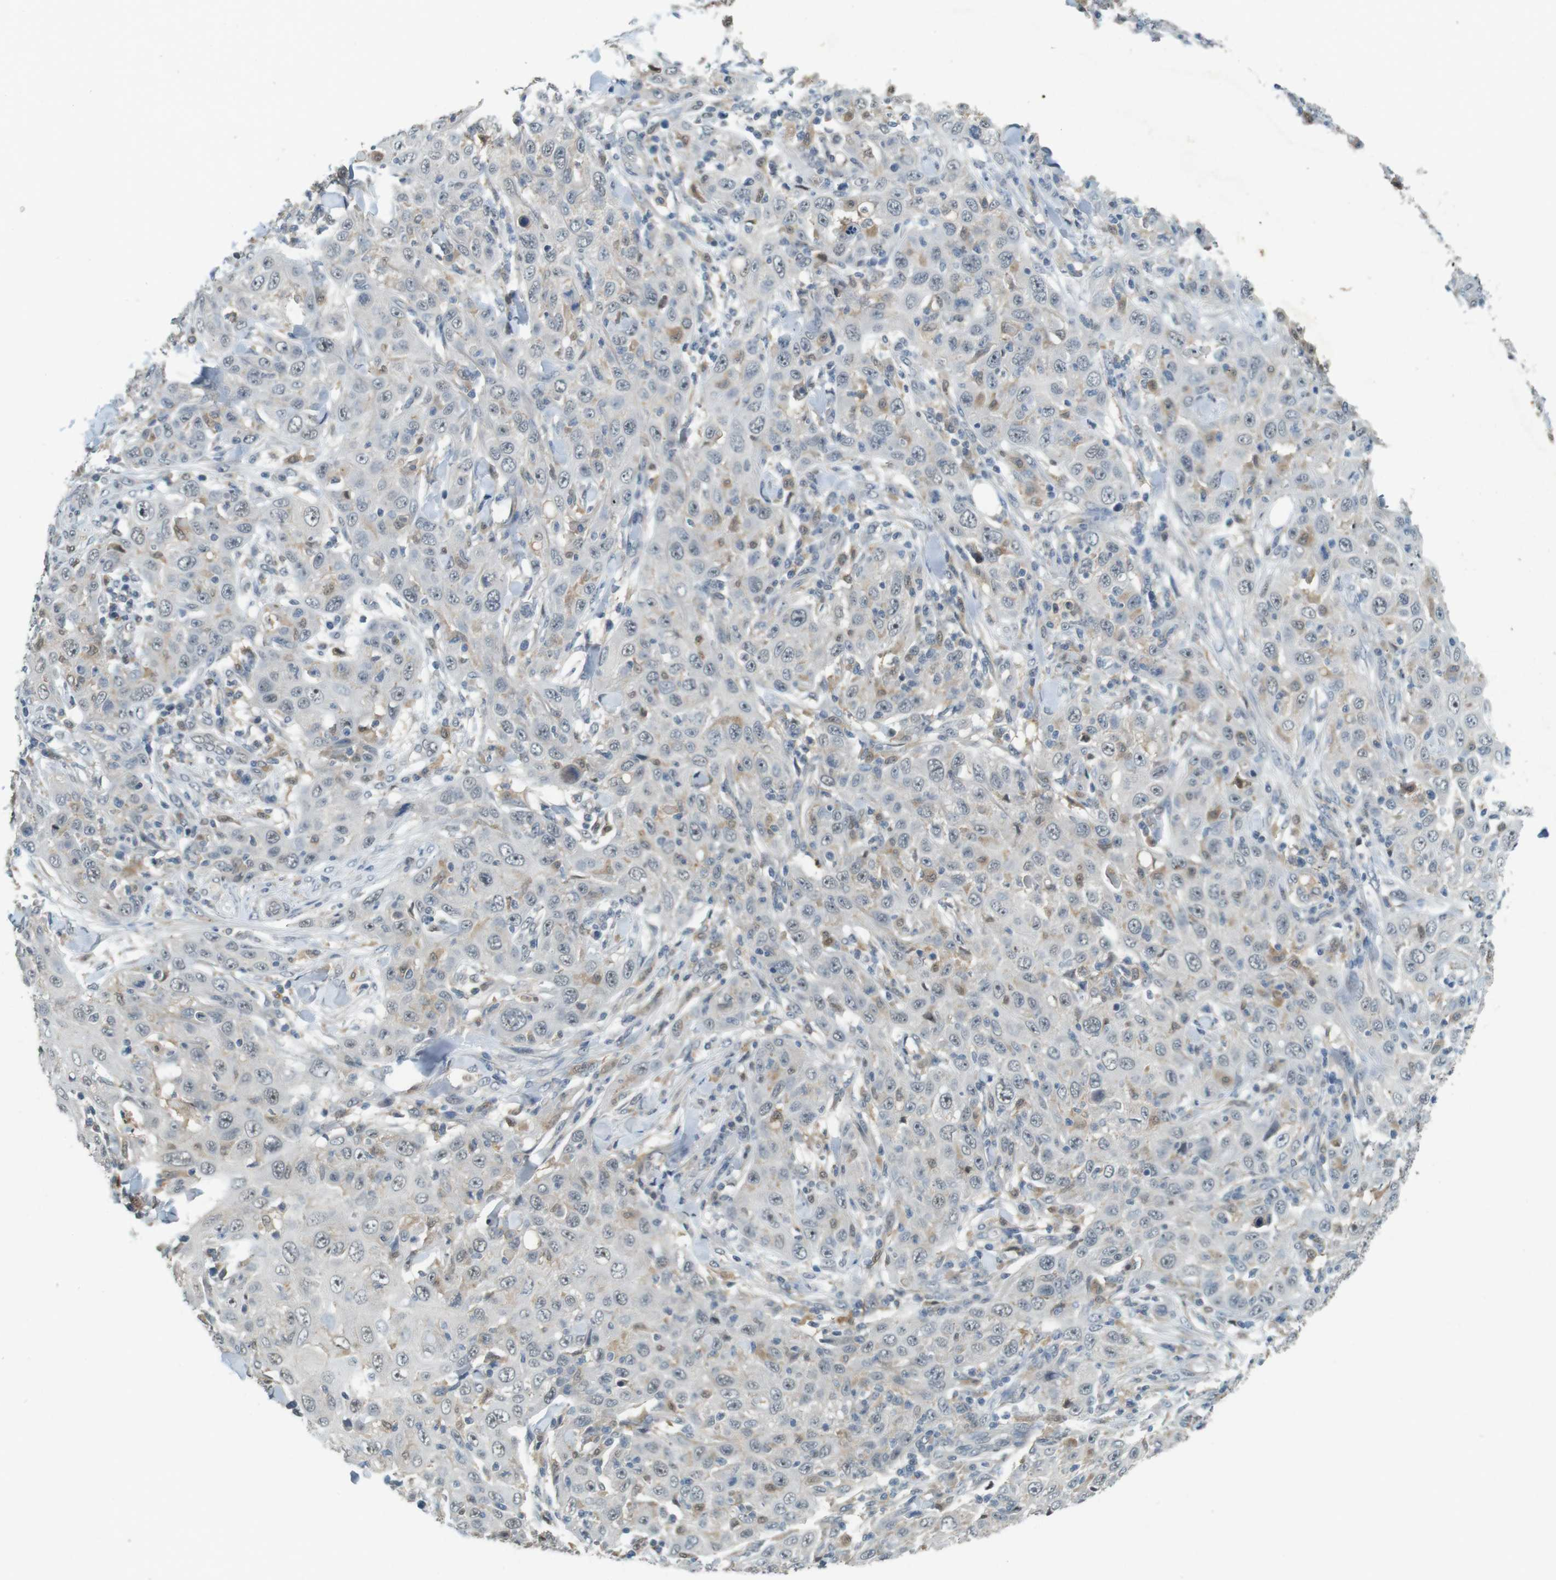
{"staining": {"intensity": "negative", "quantity": "none", "location": "none"}, "tissue": "skin cancer", "cell_type": "Tumor cells", "image_type": "cancer", "snomed": [{"axis": "morphology", "description": "Squamous cell carcinoma, NOS"}, {"axis": "topography", "description": "Skin"}], "caption": "Immunohistochemical staining of squamous cell carcinoma (skin) shows no significant positivity in tumor cells.", "gene": "CDK14", "patient": {"sex": "female", "age": 88}}